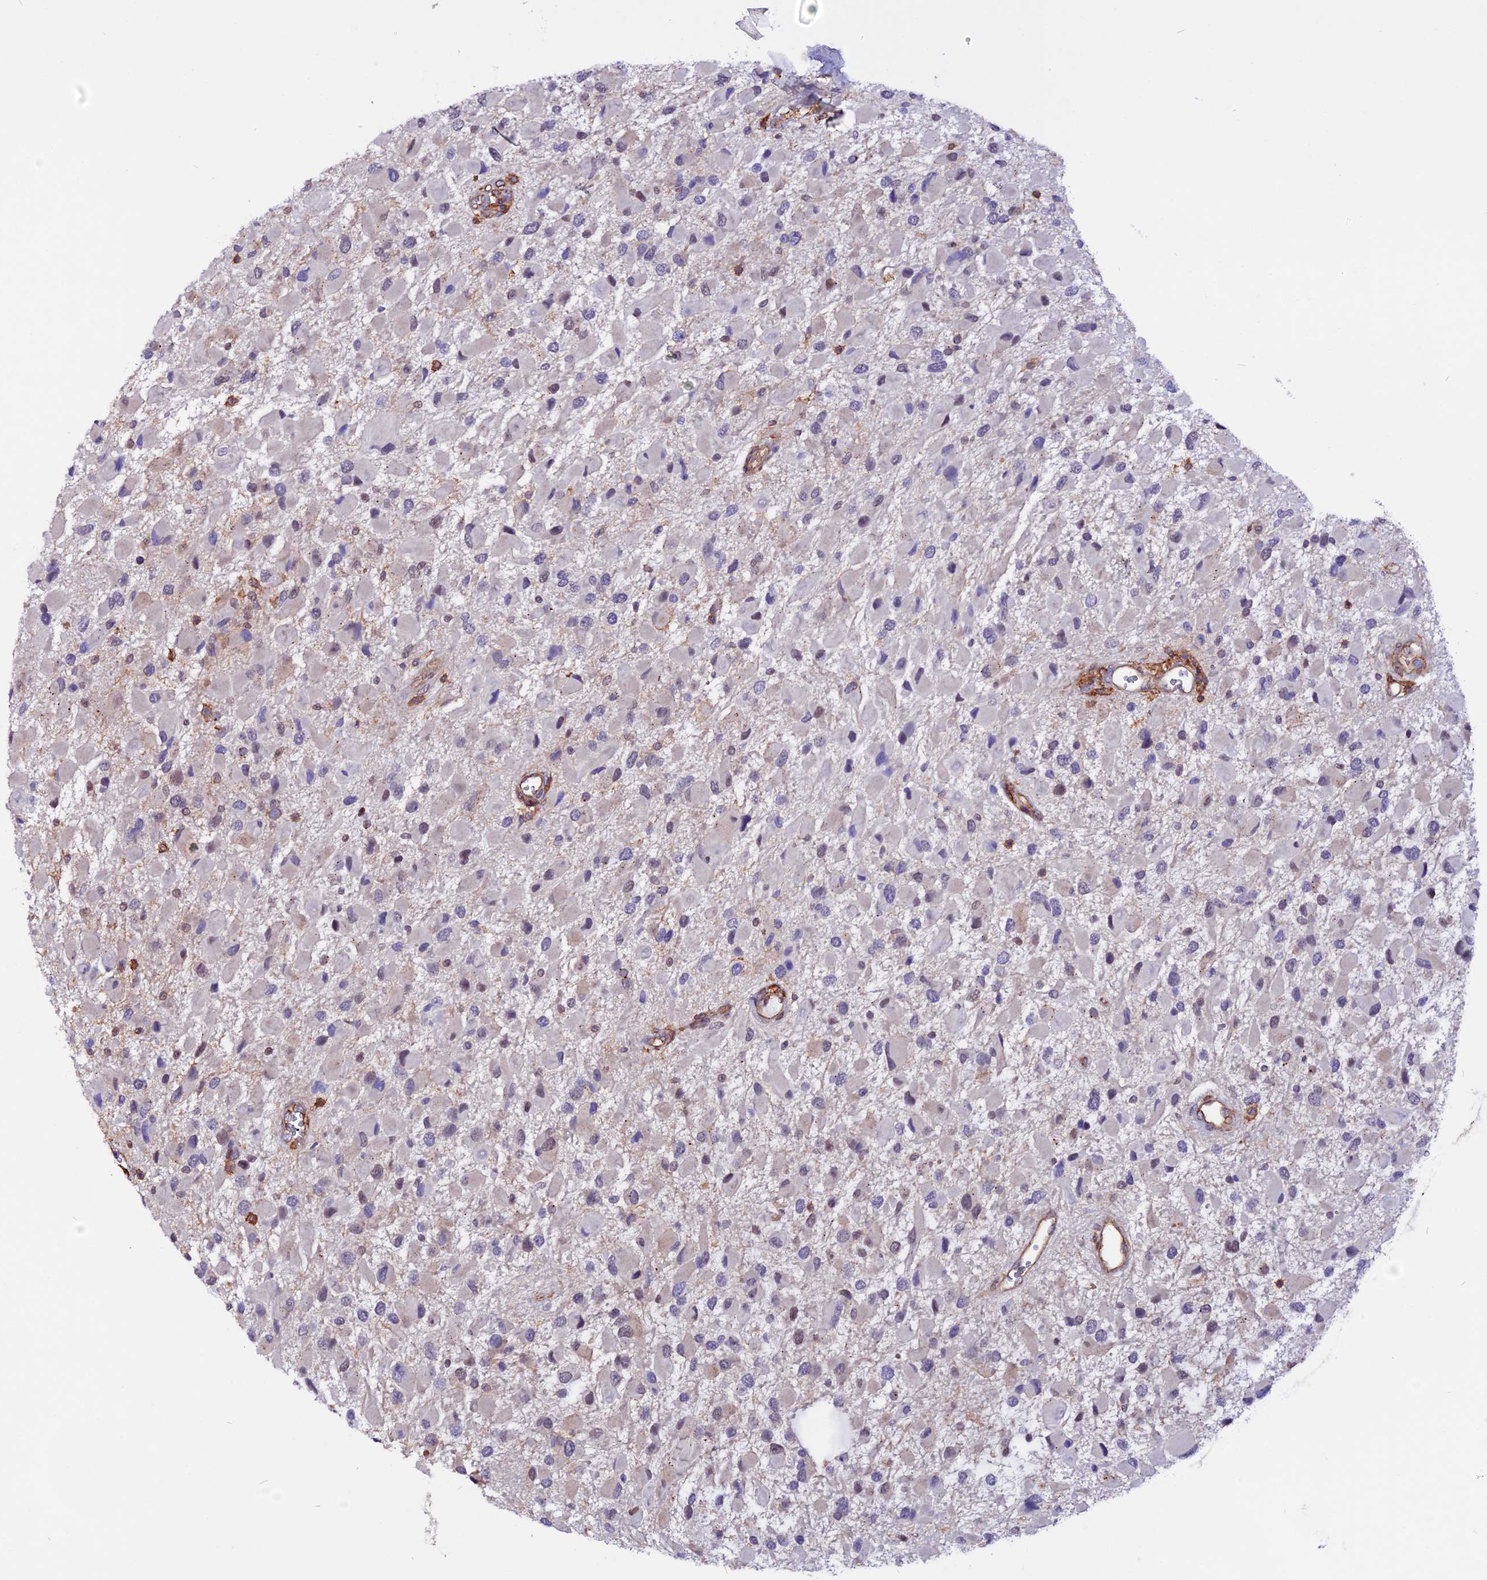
{"staining": {"intensity": "negative", "quantity": "none", "location": "none"}, "tissue": "glioma", "cell_type": "Tumor cells", "image_type": "cancer", "snomed": [{"axis": "morphology", "description": "Glioma, malignant, High grade"}, {"axis": "topography", "description": "Brain"}], "caption": "There is no significant staining in tumor cells of glioma.", "gene": "USP17L15", "patient": {"sex": "male", "age": 53}}